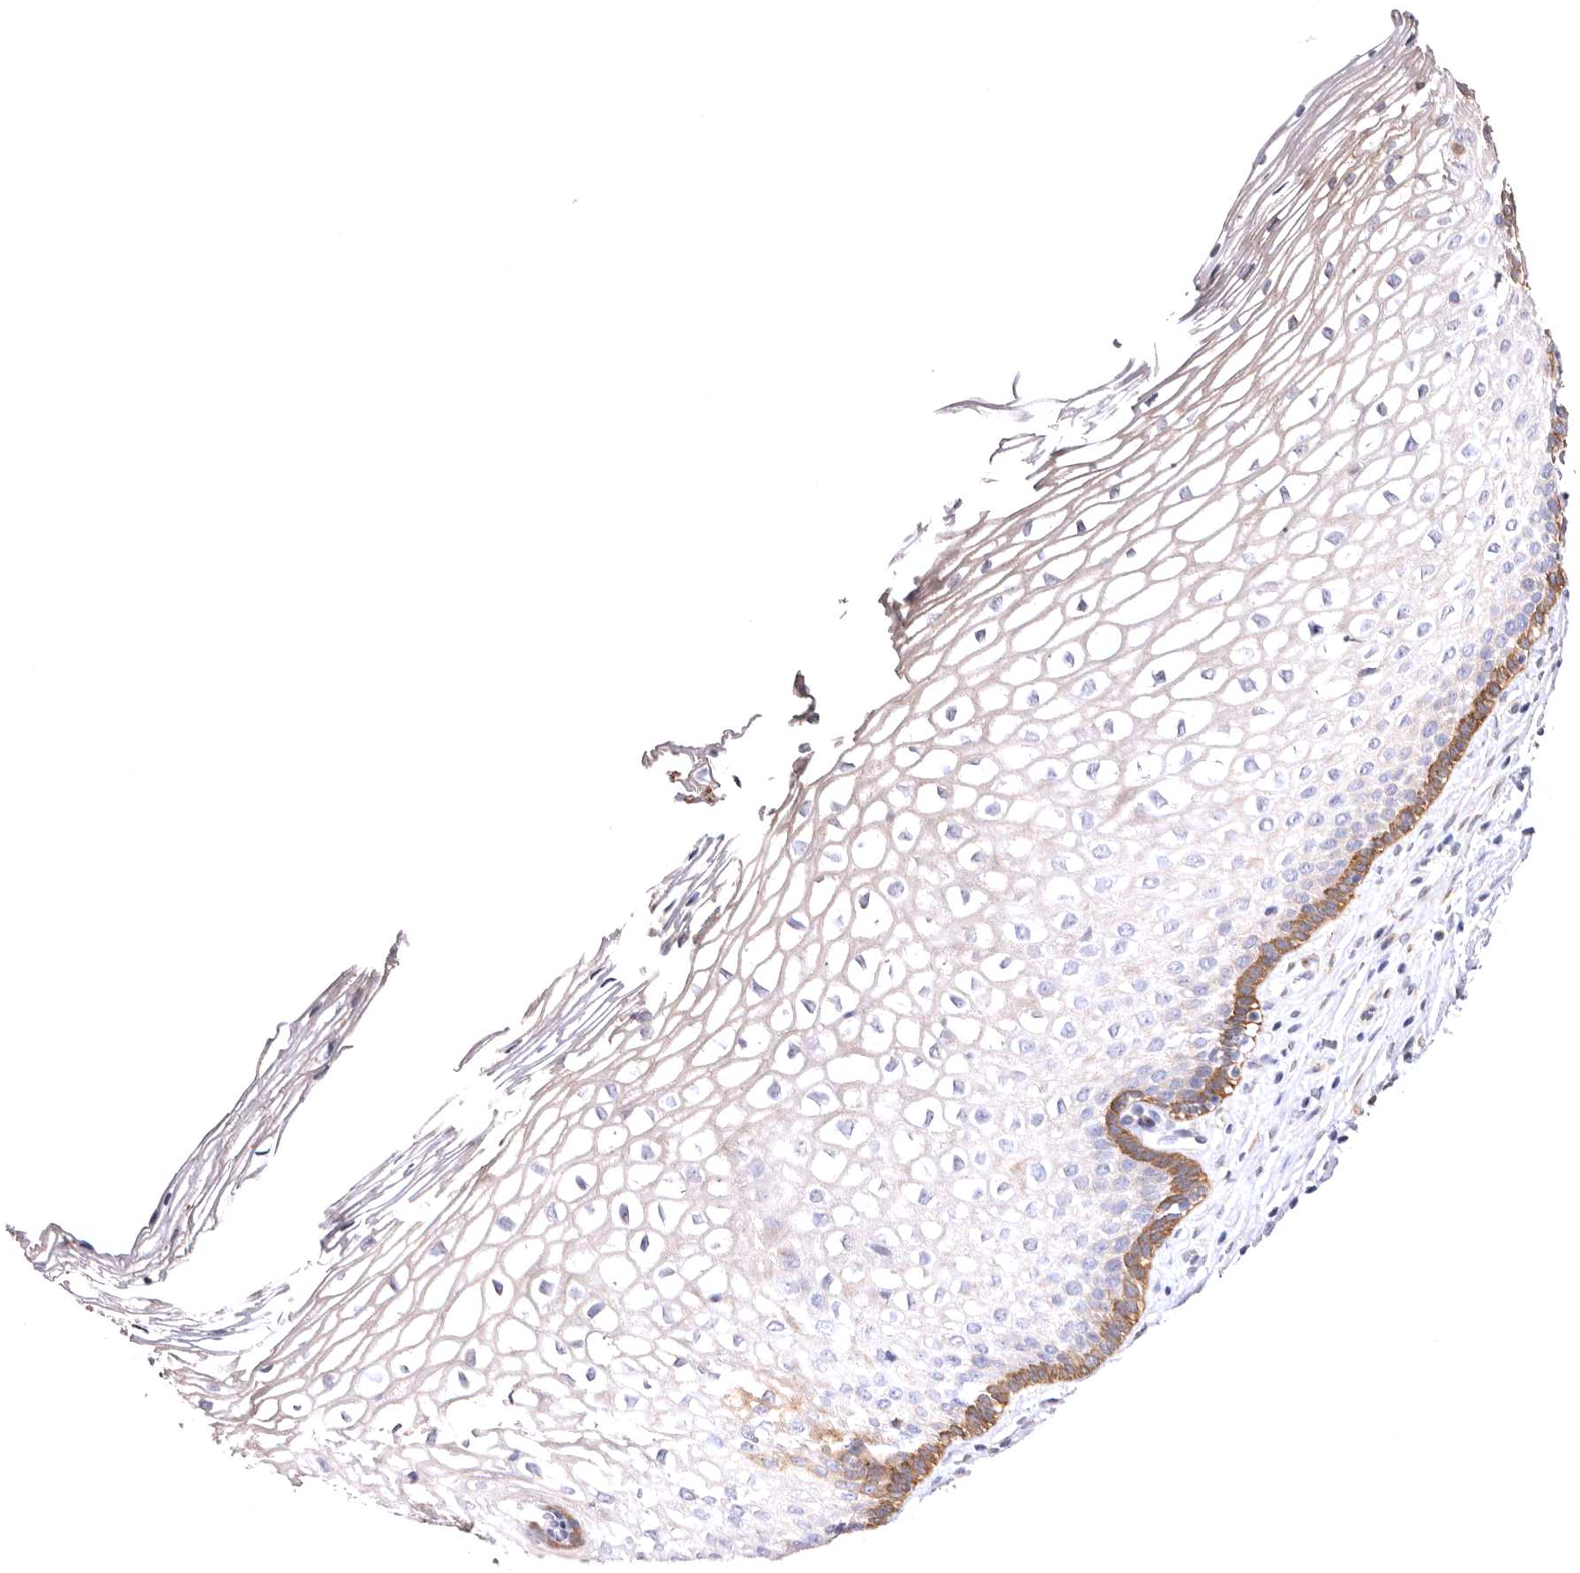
{"staining": {"intensity": "negative", "quantity": "none", "location": "none"}, "tissue": "cervix", "cell_type": "Glandular cells", "image_type": "normal", "snomed": [{"axis": "morphology", "description": "Normal tissue, NOS"}, {"axis": "topography", "description": "Cervix"}], "caption": "Human cervix stained for a protein using immunohistochemistry shows no positivity in glandular cells.", "gene": "VPS45", "patient": {"sex": "female", "age": 27}}